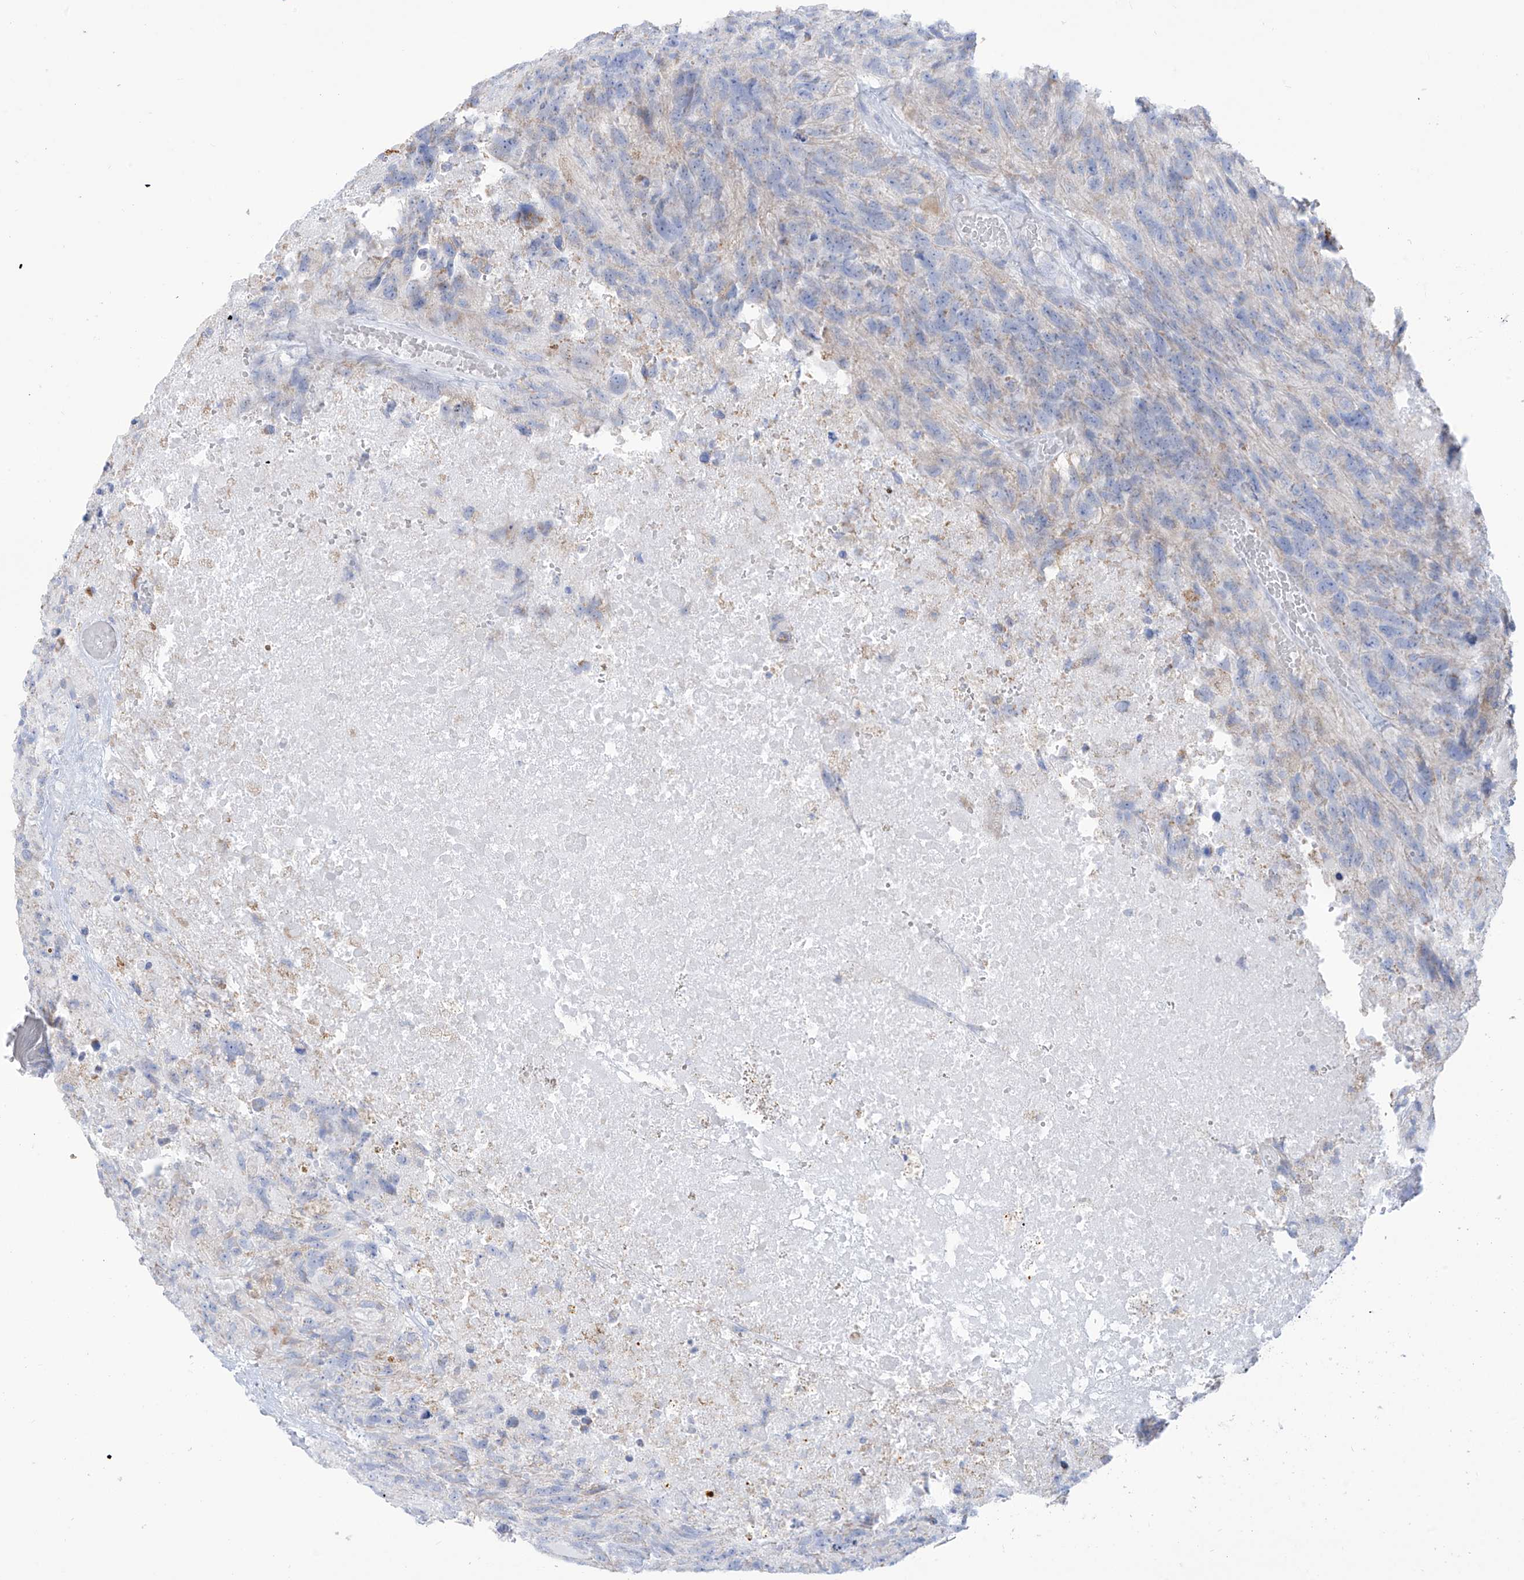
{"staining": {"intensity": "negative", "quantity": "none", "location": "none"}, "tissue": "glioma", "cell_type": "Tumor cells", "image_type": "cancer", "snomed": [{"axis": "morphology", "description": "Glioma, malignant, High grade"}, {"axis": "topography", "description": "Brain"}], "caption": "The micrograph reveals no significant expression in tumor cells of malignant glioma (high-grade). Nuclei are stained in blue.", "gene": "SLC26A3", "patient": {"sex": "male", "age": 69}}